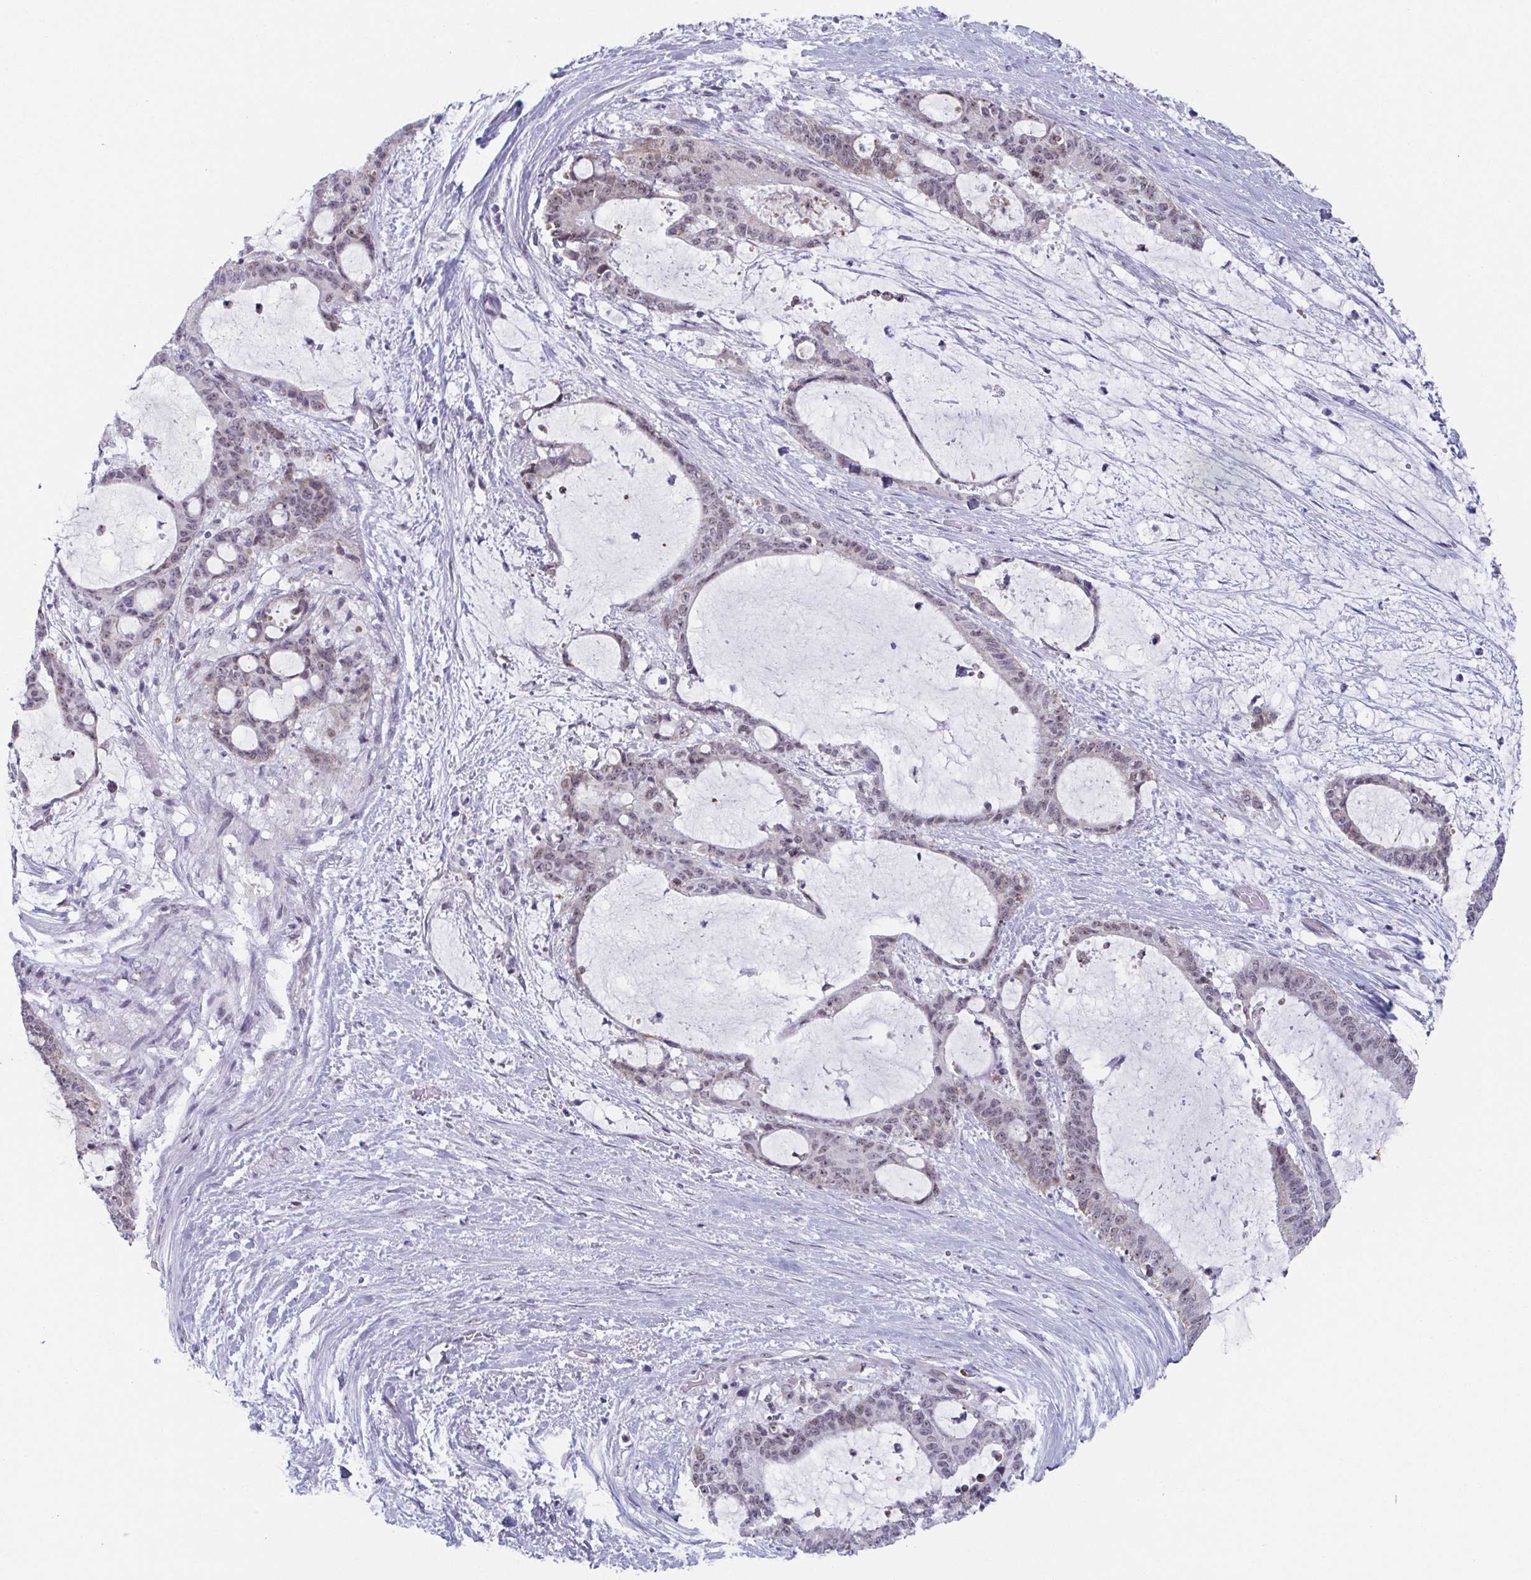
{"staining": {"intensity": "weak", "quantity": "<25%", "location": "nuclear"}, "tissue": "liver cancer", "cell_type": "Tumor cells", "image_type": "cancer", "snomed": [{"axis": "morphology", "description": "Normal tissue, NOS"}, {"axis": "morphology", "description": "Cholangiocarcinoma"}, {"axis": "topography", "description": "Liver"}, {"axis": "topography", "description": "Peripheral nerve tissue"}], "caption": "High magnification brightfield microscopy of liver cancer (cholangiocarcinoma) stained with DAB (brown) and counterstained with hematoxylin (blue): tumor cells show no significant staining. Nuclei are stained in blue.", "gene": "EXOSC7", "patient": {"sex": "female", "age": 73}}